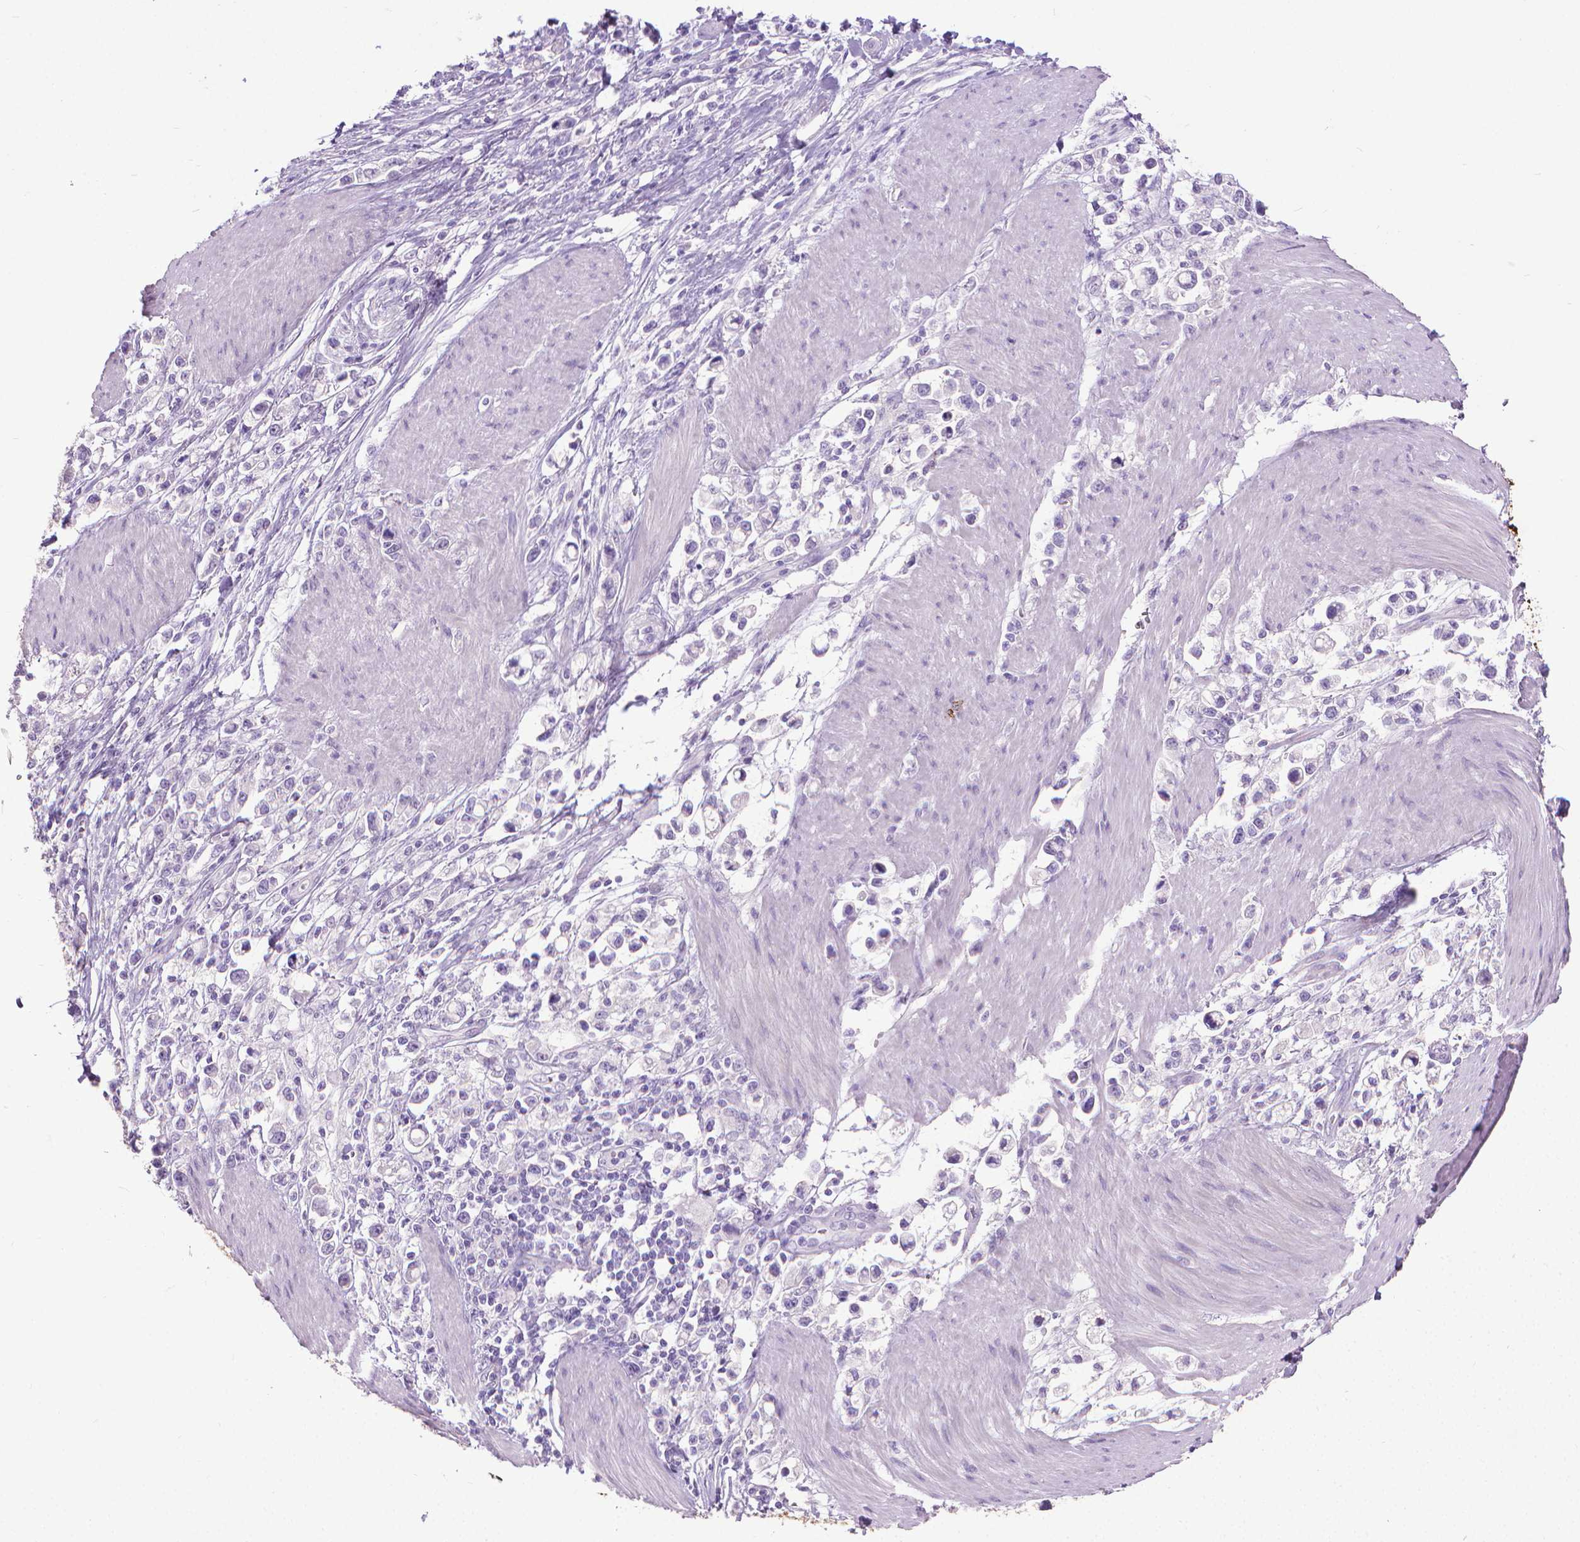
{"staining": {"intensity": "negative", "quantity": "none", "location": "none"}, "tissue": "stomach cancer", "cell_type": "Tumor cells", "image_type": "cancer", "snomed": [{"axis": "morphology", "description": "Adenocarcinoma, NOS"}, {"axis": "topography", "description": "Stomach"}], "caption": "This is an immunohistochemistry (IHC) image of human stomach cancer (adenocarcinoma). There is no expression in tumor cells.", "gene": "KRT5", "patient": {"sex": "male", "age": 63}}